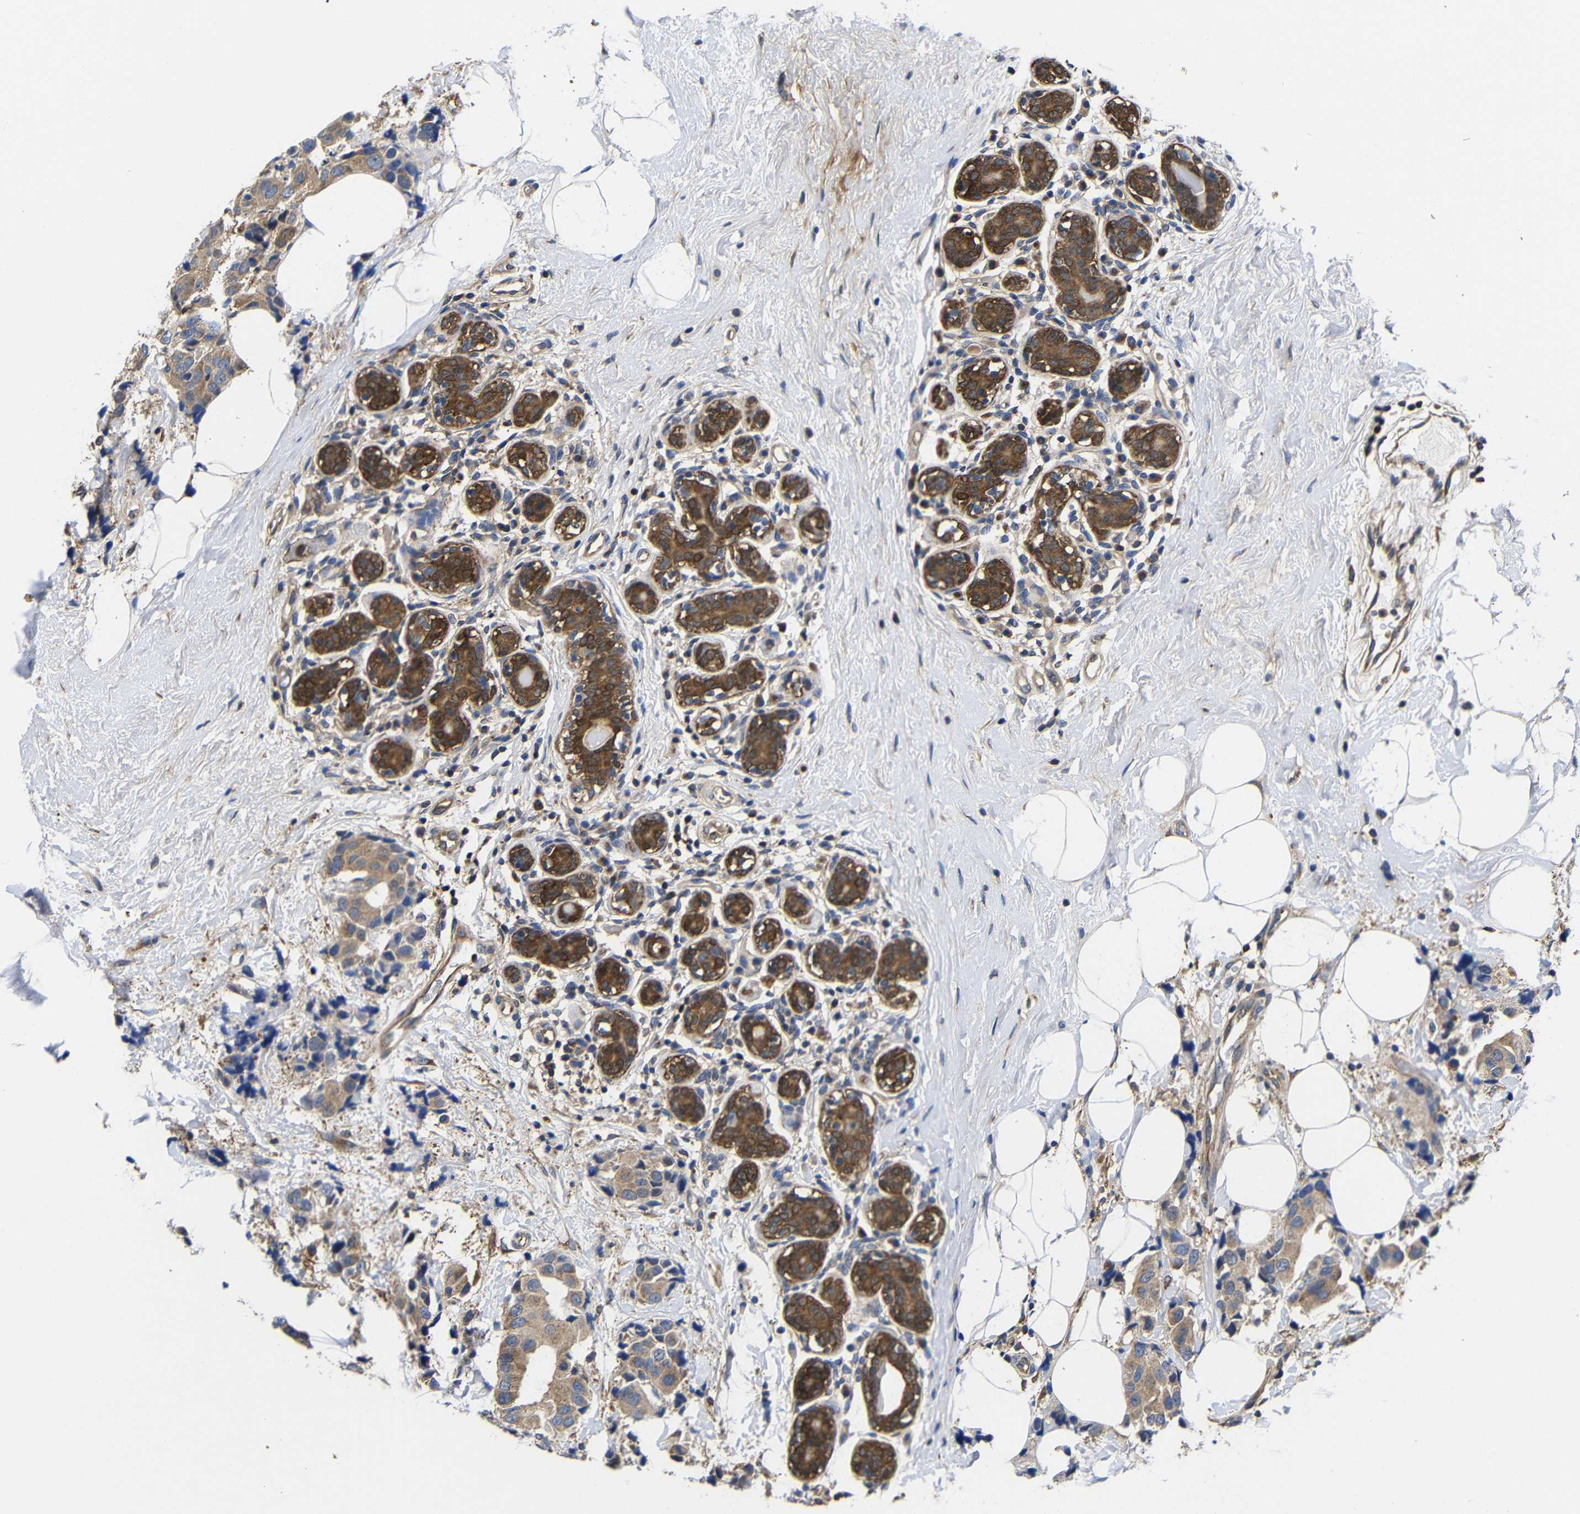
{"staining": {"intensity": "weak", "quantity": ">75%", "location": "cytoplasmic/membranous"}, "tissue": "breast cancer", "cell_type": "Tumor cells", "image_type": "cancer", "snomed": [{"axis": "morphology", "description": "Normal tissue, NOS"}, {"axis": "morphology", "description": "Duct carcinoma"}, {"axis": "topography", "description": "Breast"}], "caption": "Immunohistochemical staining of human intraductal carcinoma (breast) displays low levels of weak cytoplasmic/membranous staining in about >75% of tumor cells.", "gene": "LRRCC1", "patient": {"sex": "female", "age": 39}}